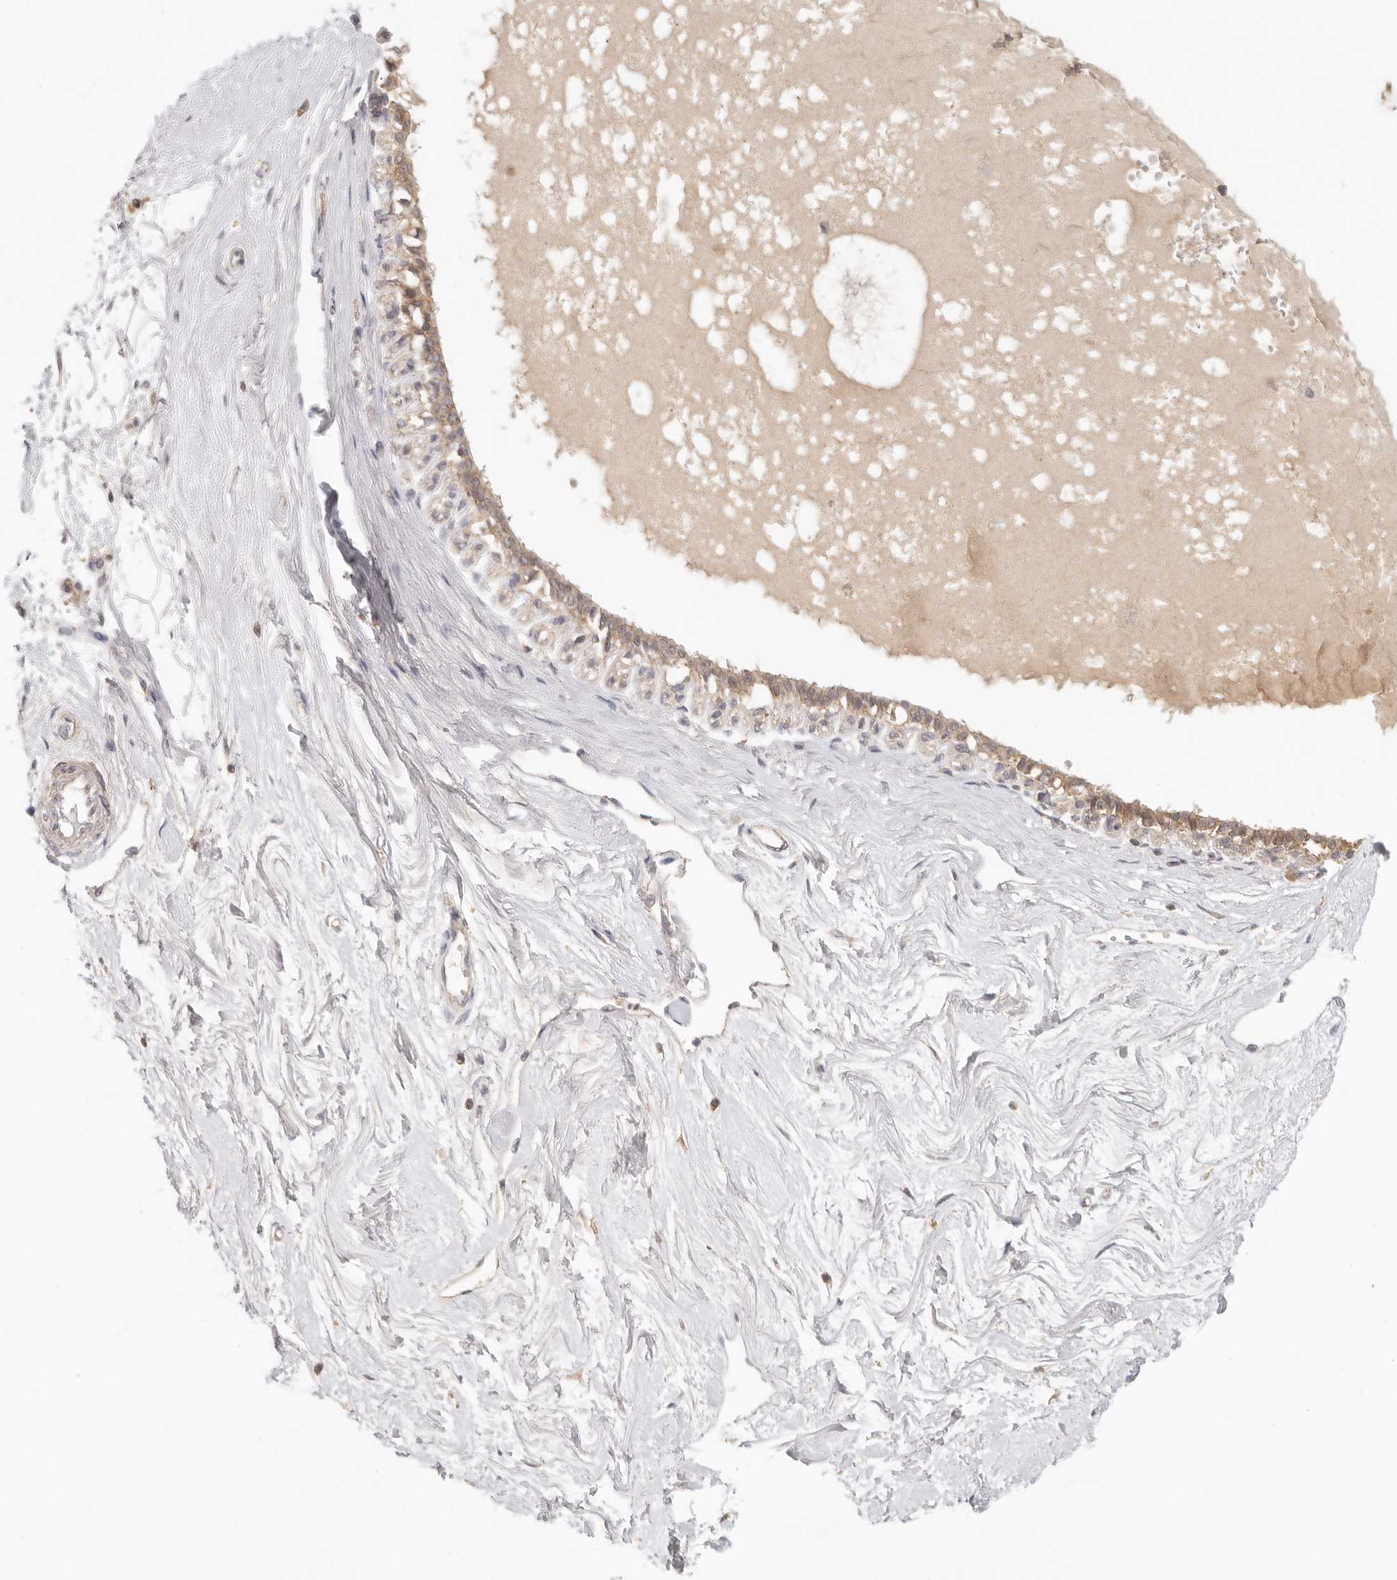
{"staining": {"intensity": "negative", "quantity": "none", "location": "none"}, "tissue": "breast", "cell_type": "Adipocytes", "image_type": "normal", "snomed": [{"axis": "morphology", "description": "Normal tissue, NOS"}, {"axis": "topography", "description": "Breast"}], "caption": "The photomicrograph reveals no significant positivity in adipocytes of breast. Brightfield microscopy of immunohistochemistry (IHC) stained with DAB (brown) and hematoxylin (blue), captured at high magnification.", "gene": "ANXA9", "patient": {"sex": "female", "age": 45}}